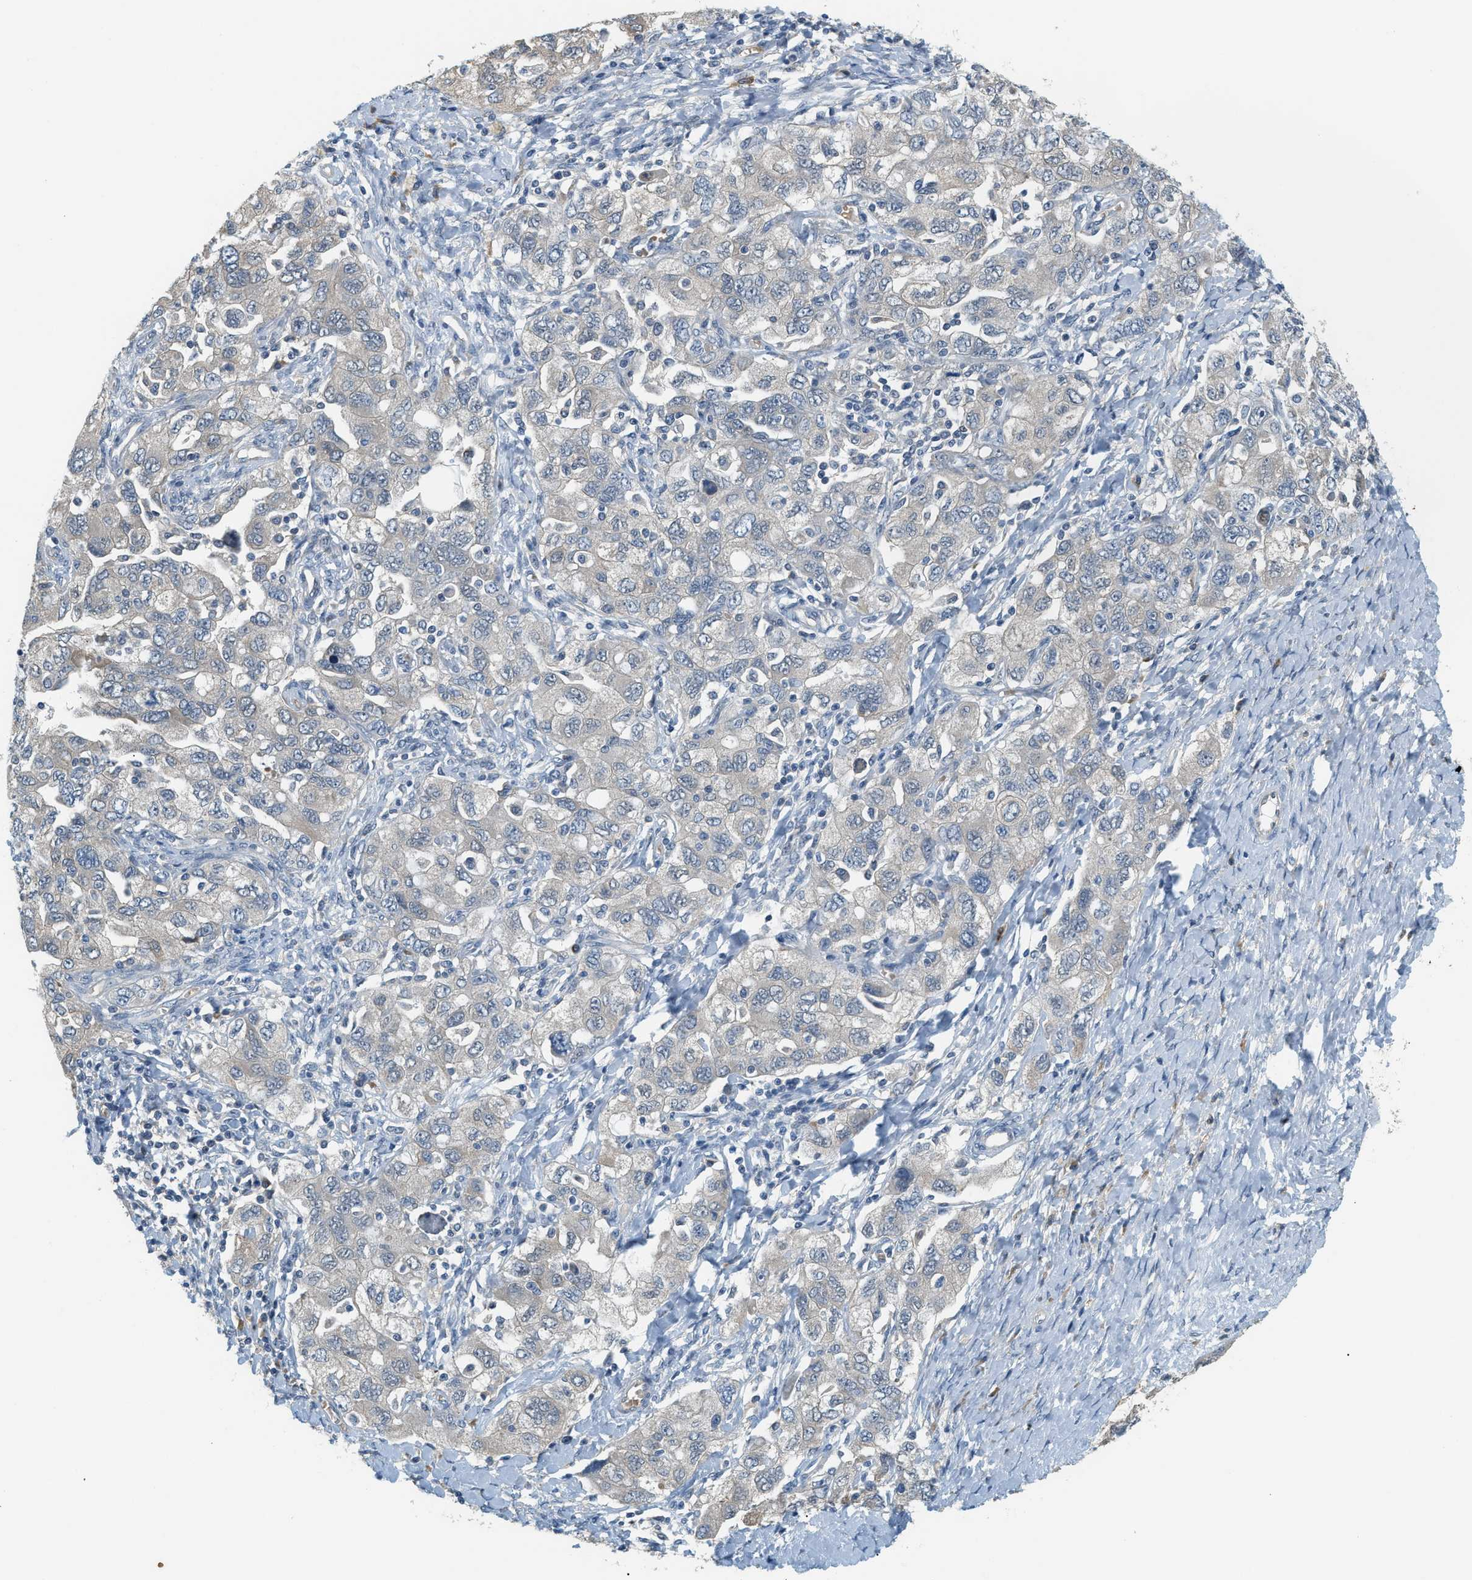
{"staining": {"intensity": "negative", "quantity": "none", "location": "none"}, "tissue": "ovarian cancer", "cell_type": "Tumor cells", "image_type": "cancer", "snomed": [{"axis": "morphology", "description": "Carcinoma, NOS"}, {"axis": "morphology", "description": "Cystadenocarcinoma, serous, NOS"}, {"axis": "topography", "description": "Ovary"}], "caption": "The histopathology image reveals no staining of tumor cells in ovarian serous cystadenocarcinoma.", "gene": "CYTH2", "patient": {"sex": "female", "age": 69}}